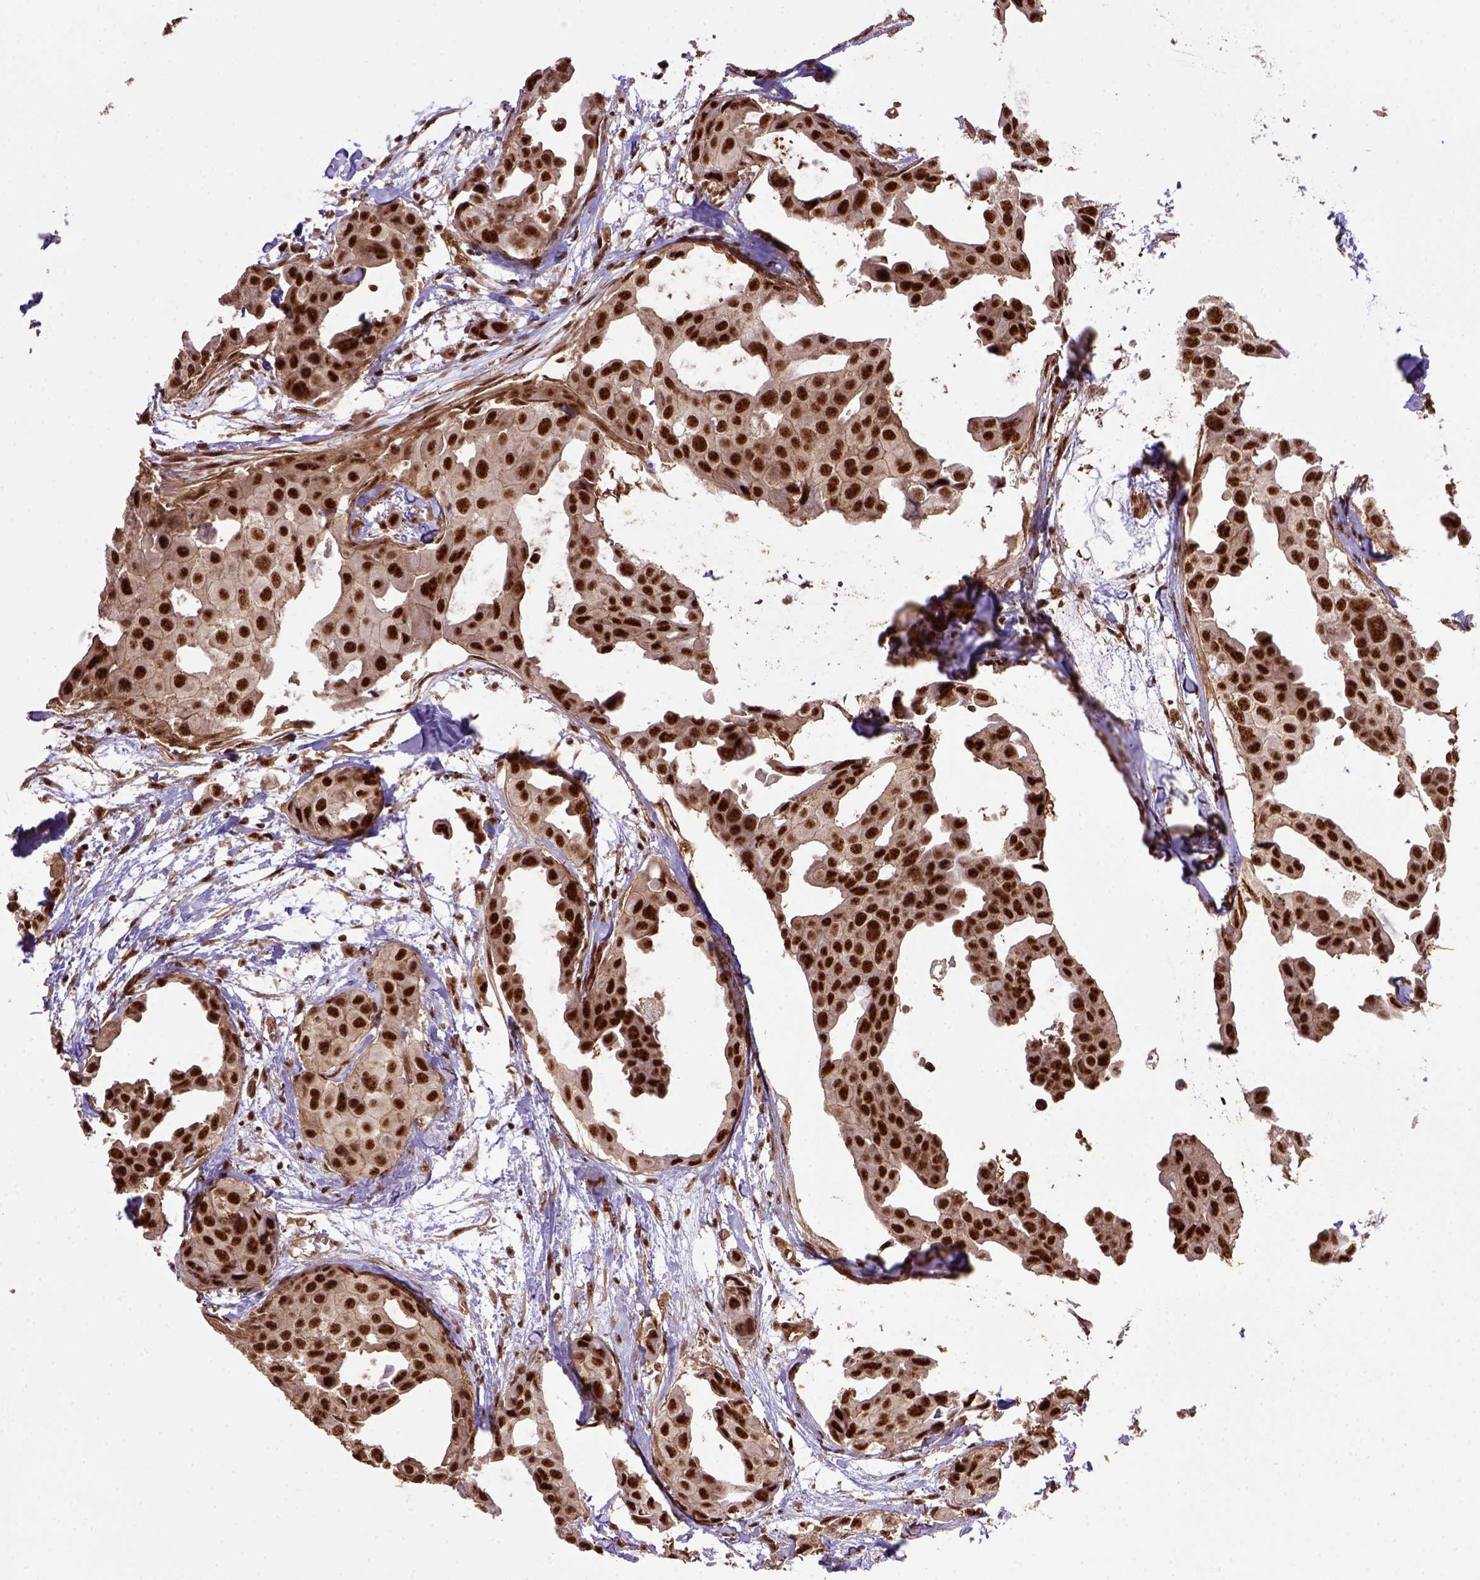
{"staining": {"intensity": "strong", "quantity": ">75%", "location": "nuclear"}, "tissue": "breast cancer", "cell_type": "Tumor cells", "image_type": "cancer", "snomed": [{"axis": "morphology", "description": "Duct carcinoma"}, {"axis": "topography", "description": "Breast"}], "caption": "Intraductal carcinoma (breast) tissue reveals strong nuclear expression in about >75% of tumor cells, visualized by immunohistochemistry.", "gene": "PPIG", "patient": {"sex": "female", "age": 38}}